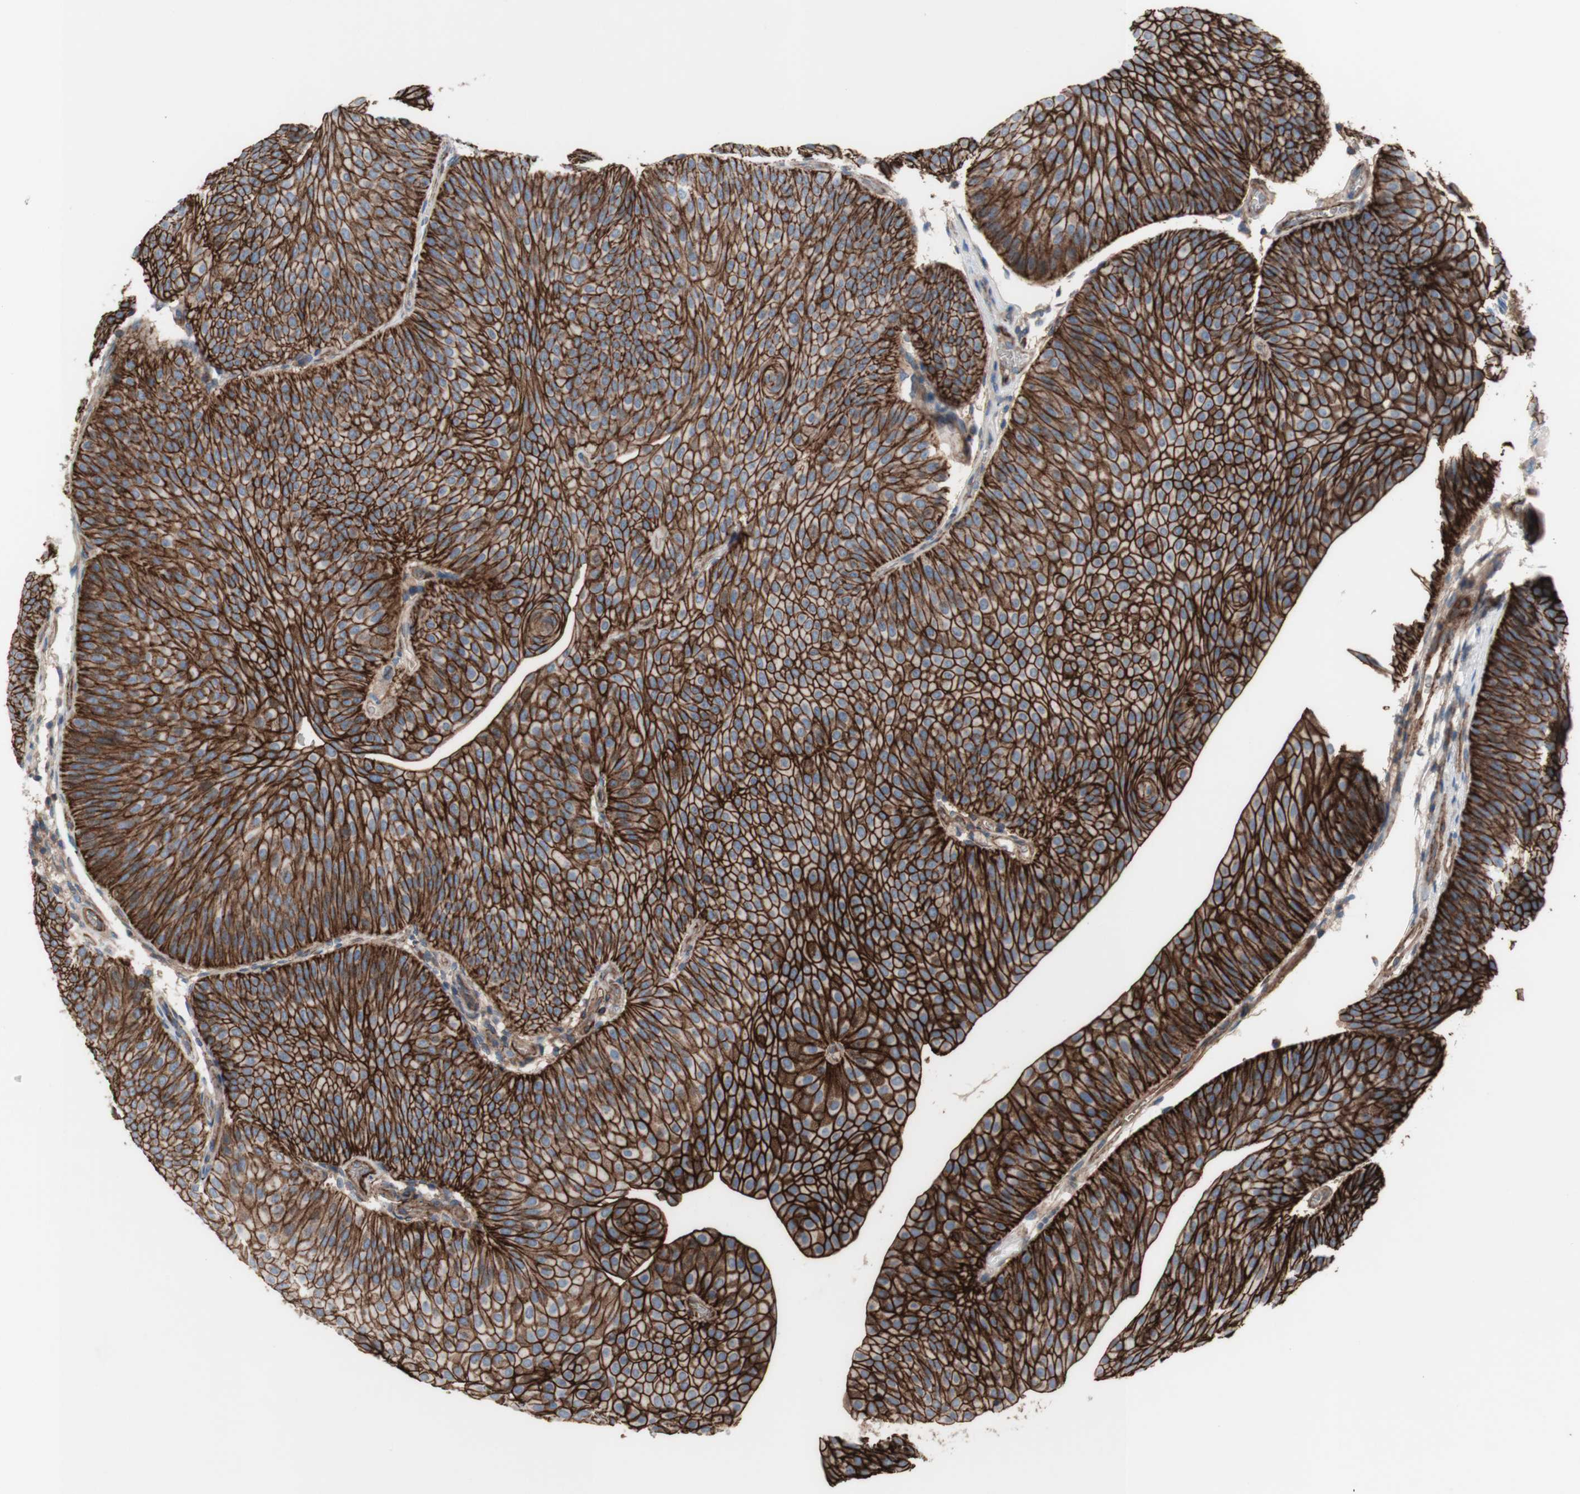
{"staining": {"intensity": "strong", "quantity": ">75%", "location": "cytoplasmic/membranous"}, "tissue": "urothelial cancer", "cell_type": "Tumor cells", "image_type": "cancer", "snomed": [{"axis": "morphology", "description": "Urothelial carcinoma, Low grade"}, {"axis": "topography", "description": "Urinary bladder"}], "caption": "The immunohistochemical stain highlights strong cytoplasmic/membranous positivity in tumor cells of urothelial cancer tissue. Immunohistochemistry stains the protein of interest in brown and the nuclei are stained blue.", "gene": "CD46", "patient": {"sex": "female", "age": 60}}